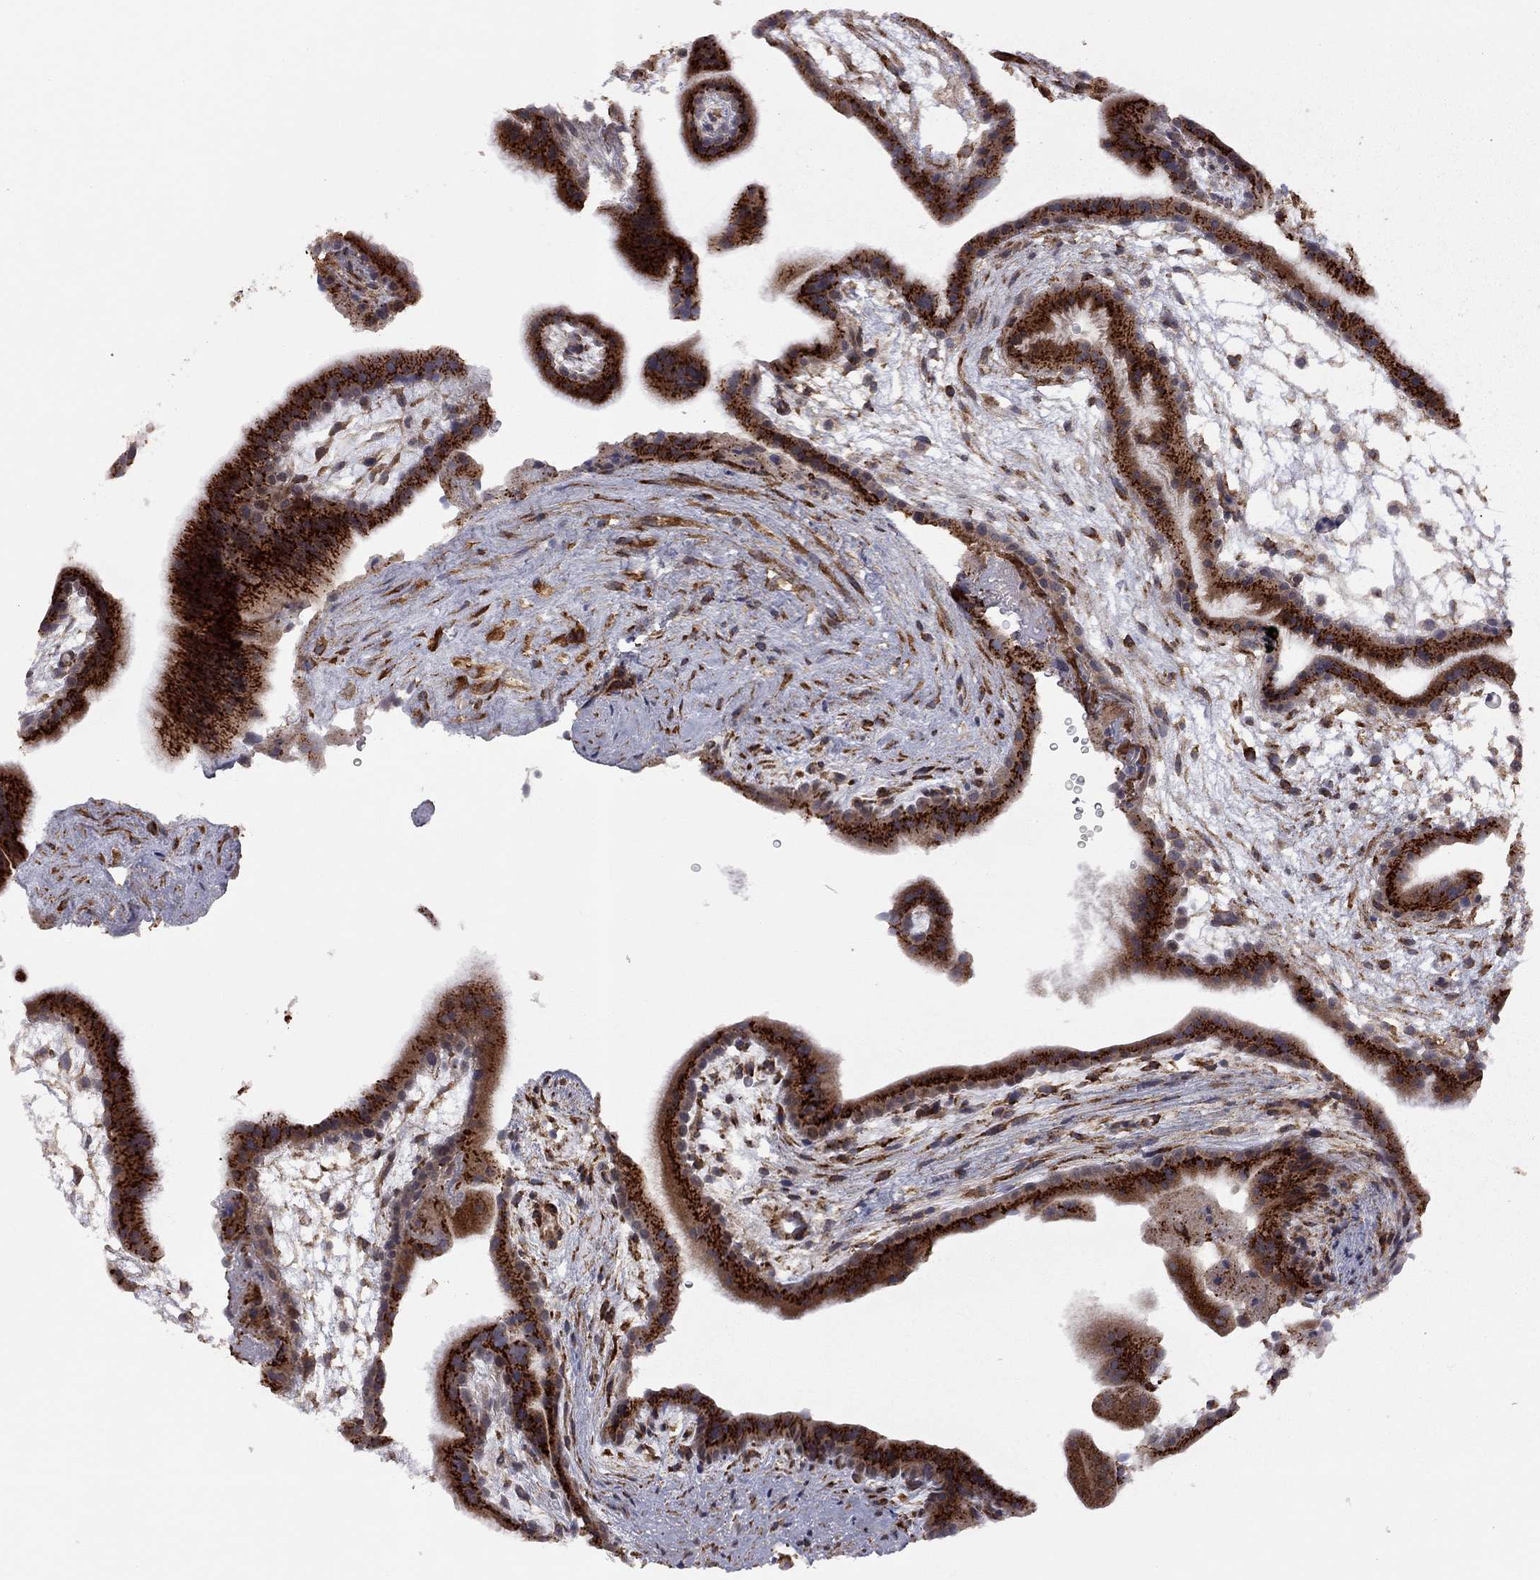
{"staining": {"intensity": "strong", "quantity": "25%-75%", "location": "cytoplasmic/membranous"}, "tissue": "placenta", "cell_type": "Decidual cells", "image_type": "normal", "snomed": [{"axis": "morphology", "description": "Normal tissue, NOS"}, {"axis": "topography", "description": "Placenta"}], "caption": "A high-resolution histopathology image shows immunohistochemistry staining of normal placenta, which demonstrates strong cytoplasmic/membranous positivity in approximately 25%-75% of decidual cells. (DAB = brown stain, brightfield microscopy at high magnification).", "gene": "EXOC3L2", "patient": {"sex": "female", "age": 19}}